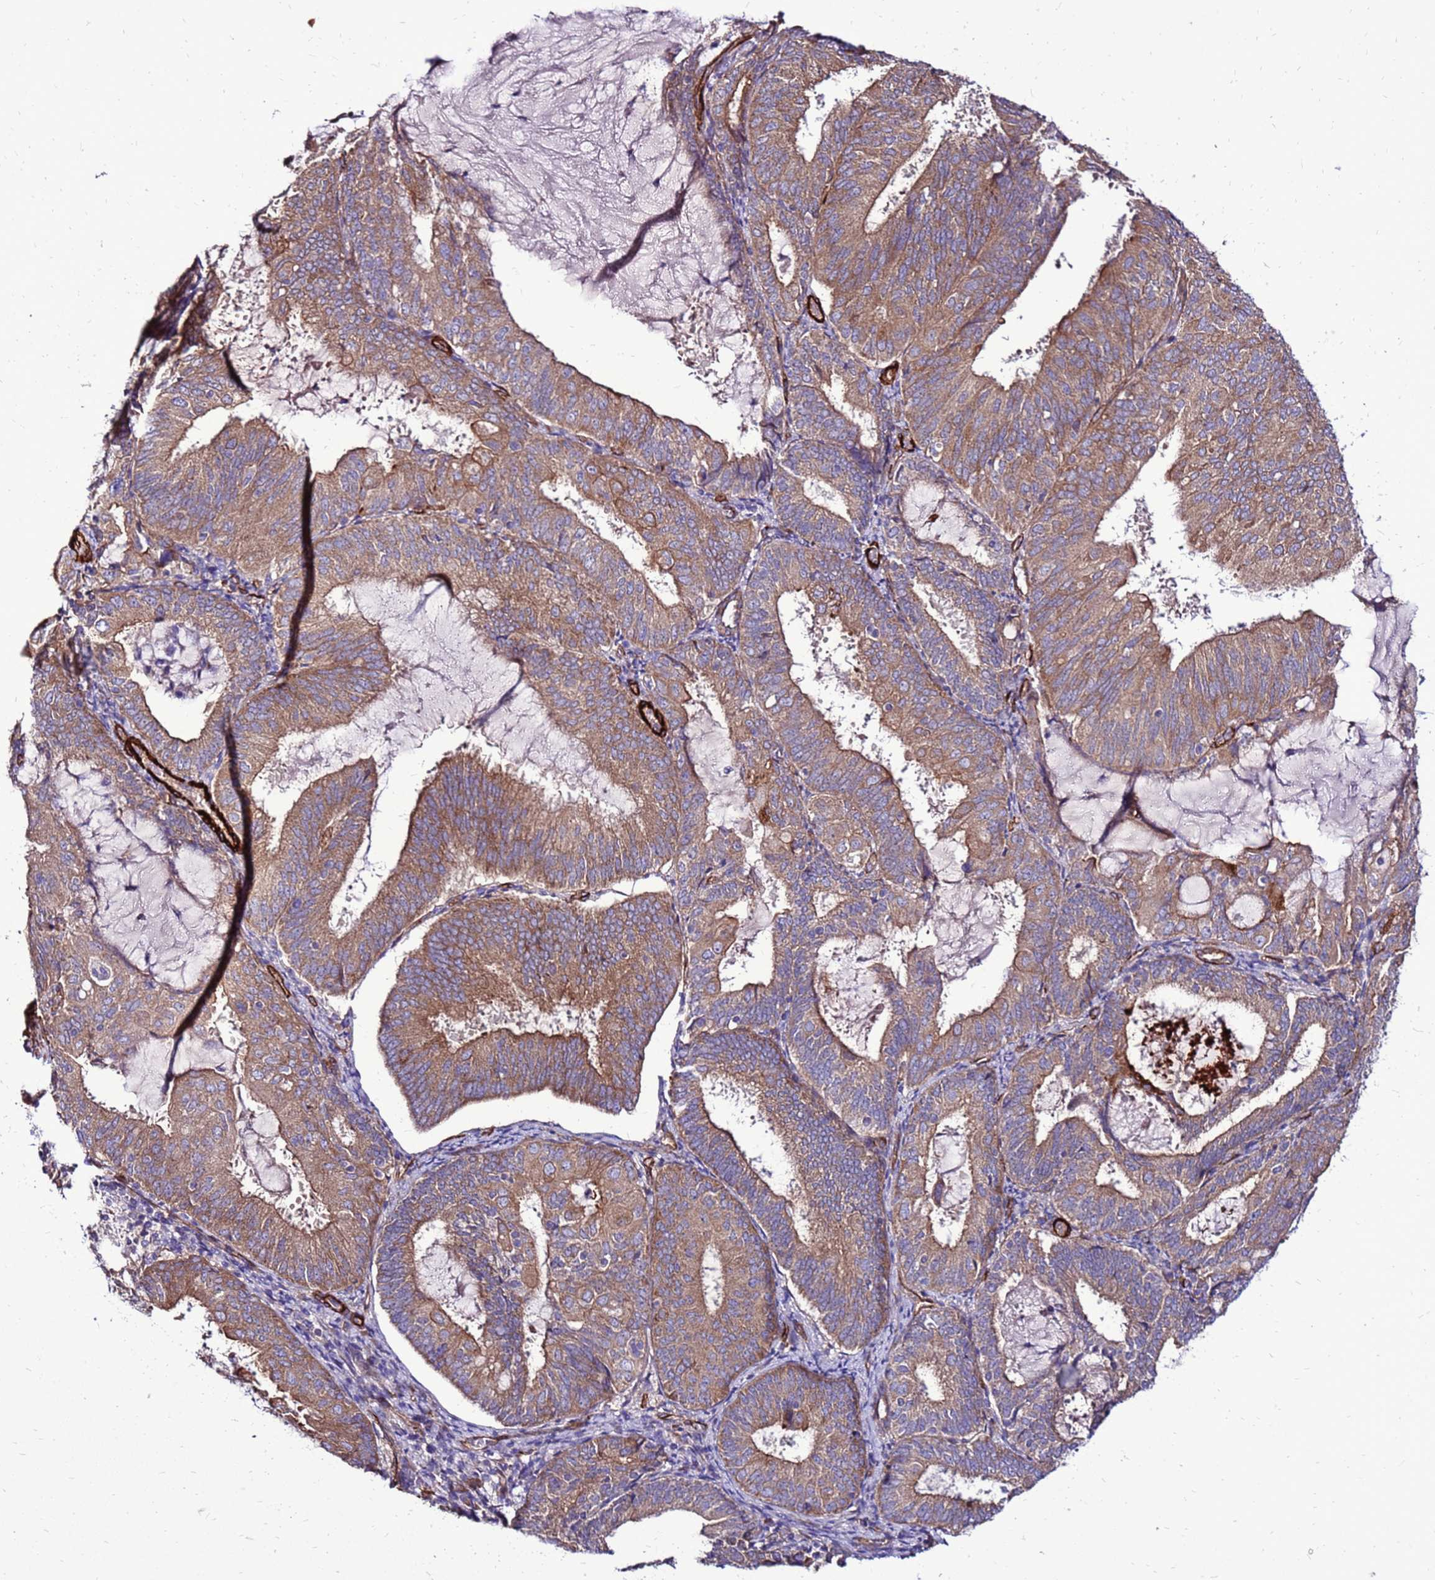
{"staining": {"intensity": "moderate", "quantity": ">75%", "location": "cytoplasmic/membranous"}, "tissue": "endometrial cancer", "cell_type": "Tumor cells", "image_type": "cancer", "snomed": [{"axis": "morphology", "description": "Adenocarcinoma, NOS"}, {"axis": "topography", "description": "Endometrium"}], "caption": "Adenocarcinoma (endometrial) stained with immunohistochemistry (IHC) shows moderate cytoplasmic/membranous staining in about >75% of tumor cells.", "gene": "EI24", "patient": {"sex": "female", "age": 81}}